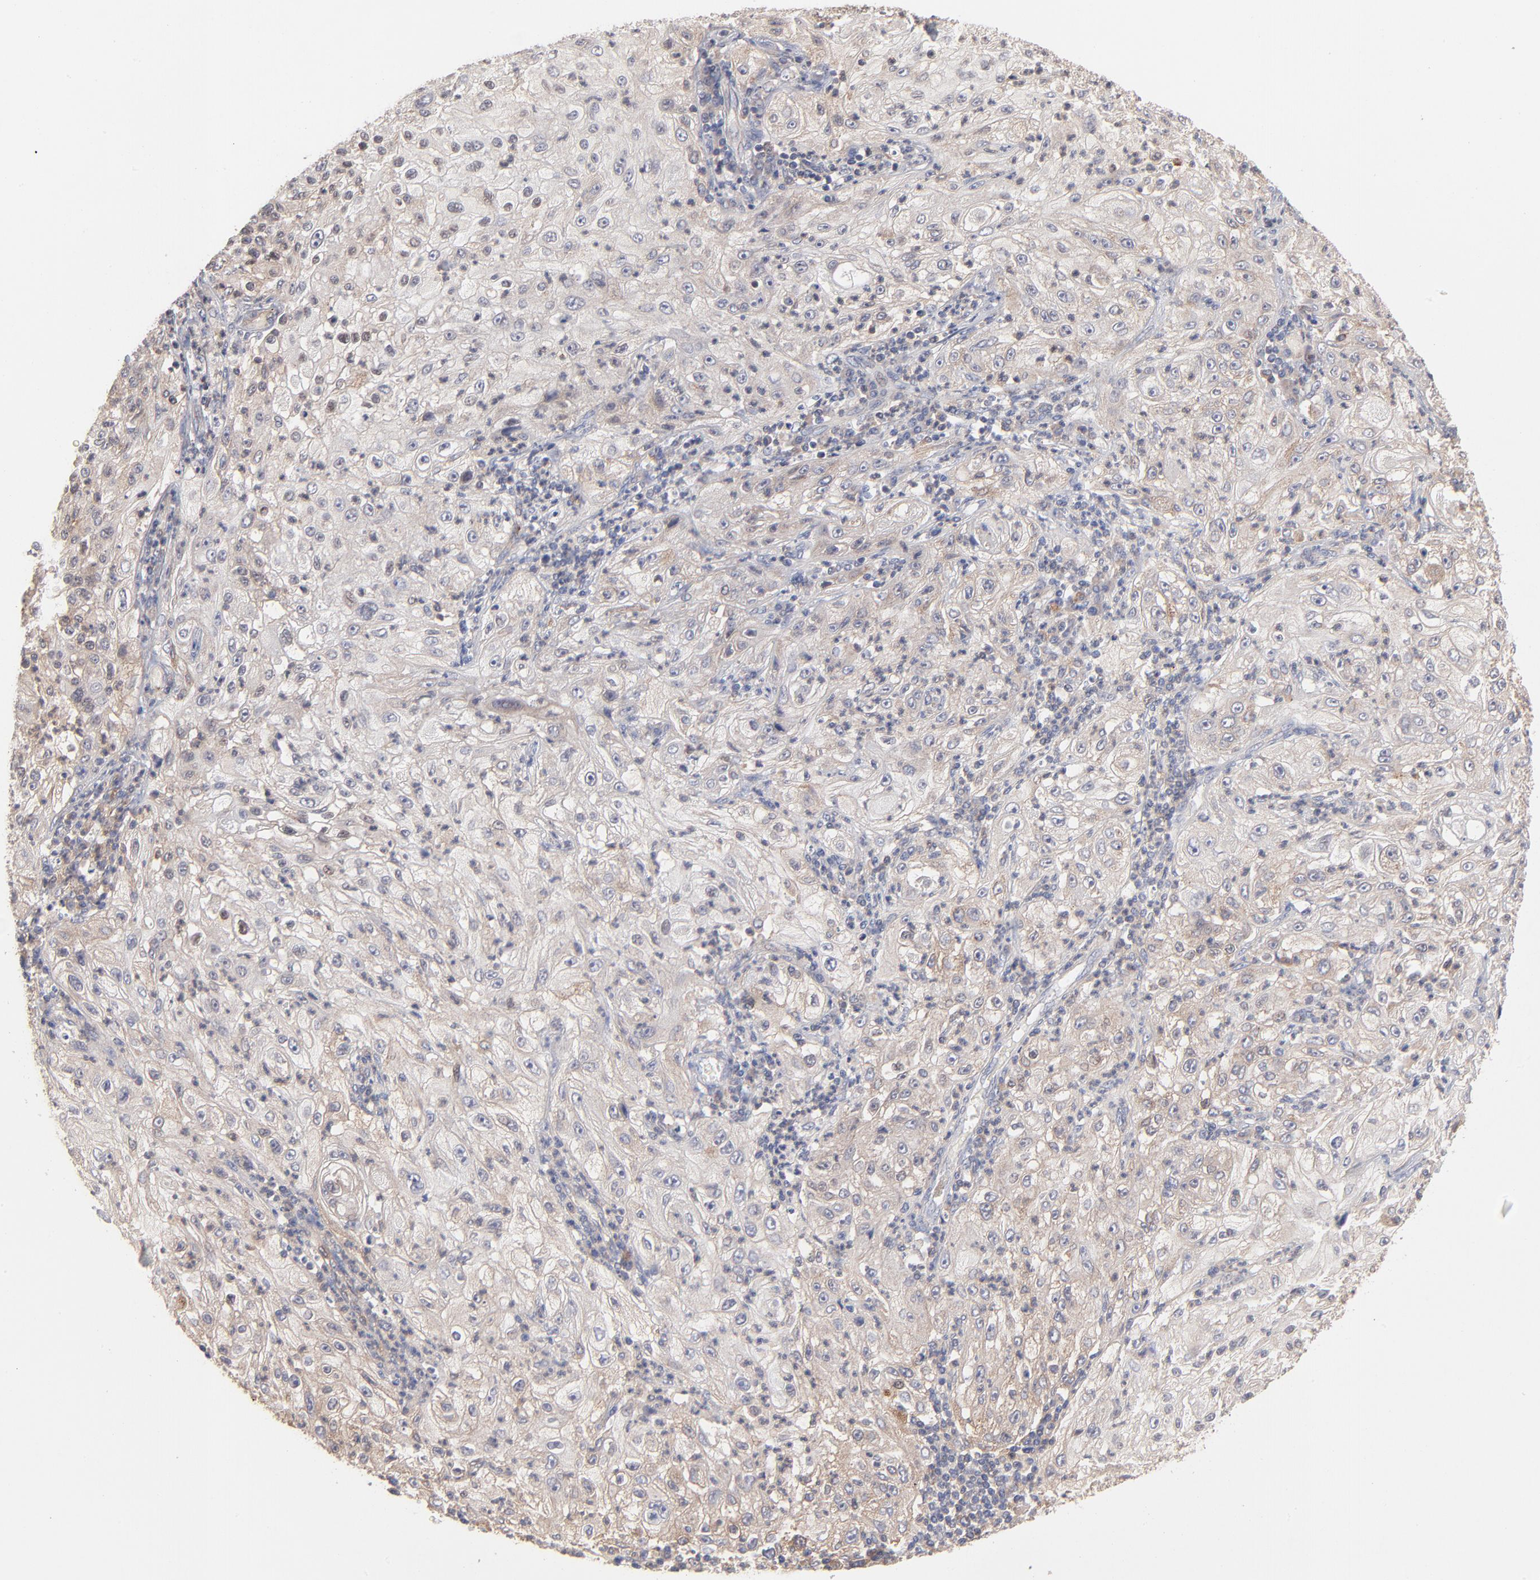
{"staining": {"intensity": "weak", "quantity": ">75%", "location": "cytoplasmic/membranous"}, "tissue": "lung cancer", "cell_type": "Tumor cells", "image_type": "cancer", "snomed": [{"axis": "morphology", "description": "Inflammation, NOS"}, {"axis": "morphology", "description": "Squamous cell carcinoma, NOS"}, {"axis": "topography", "description": "Lymph node"}, {"axis": "topography", "description": "Soft tissue"}, {"axis": "topography", "description": "Lung"}], "caption": "A brown stain shows weak cytoplasmic/membranous positivity of a protein in lung squamous cell carcinoma tumor cells. The staining is performed using DAB brown chromogen to label protein expression. The nuclei are counter-stained blue using hematoxylin.", "gene": "IVNS1ABP", "patient": {"sex": "male", "age": 66}}